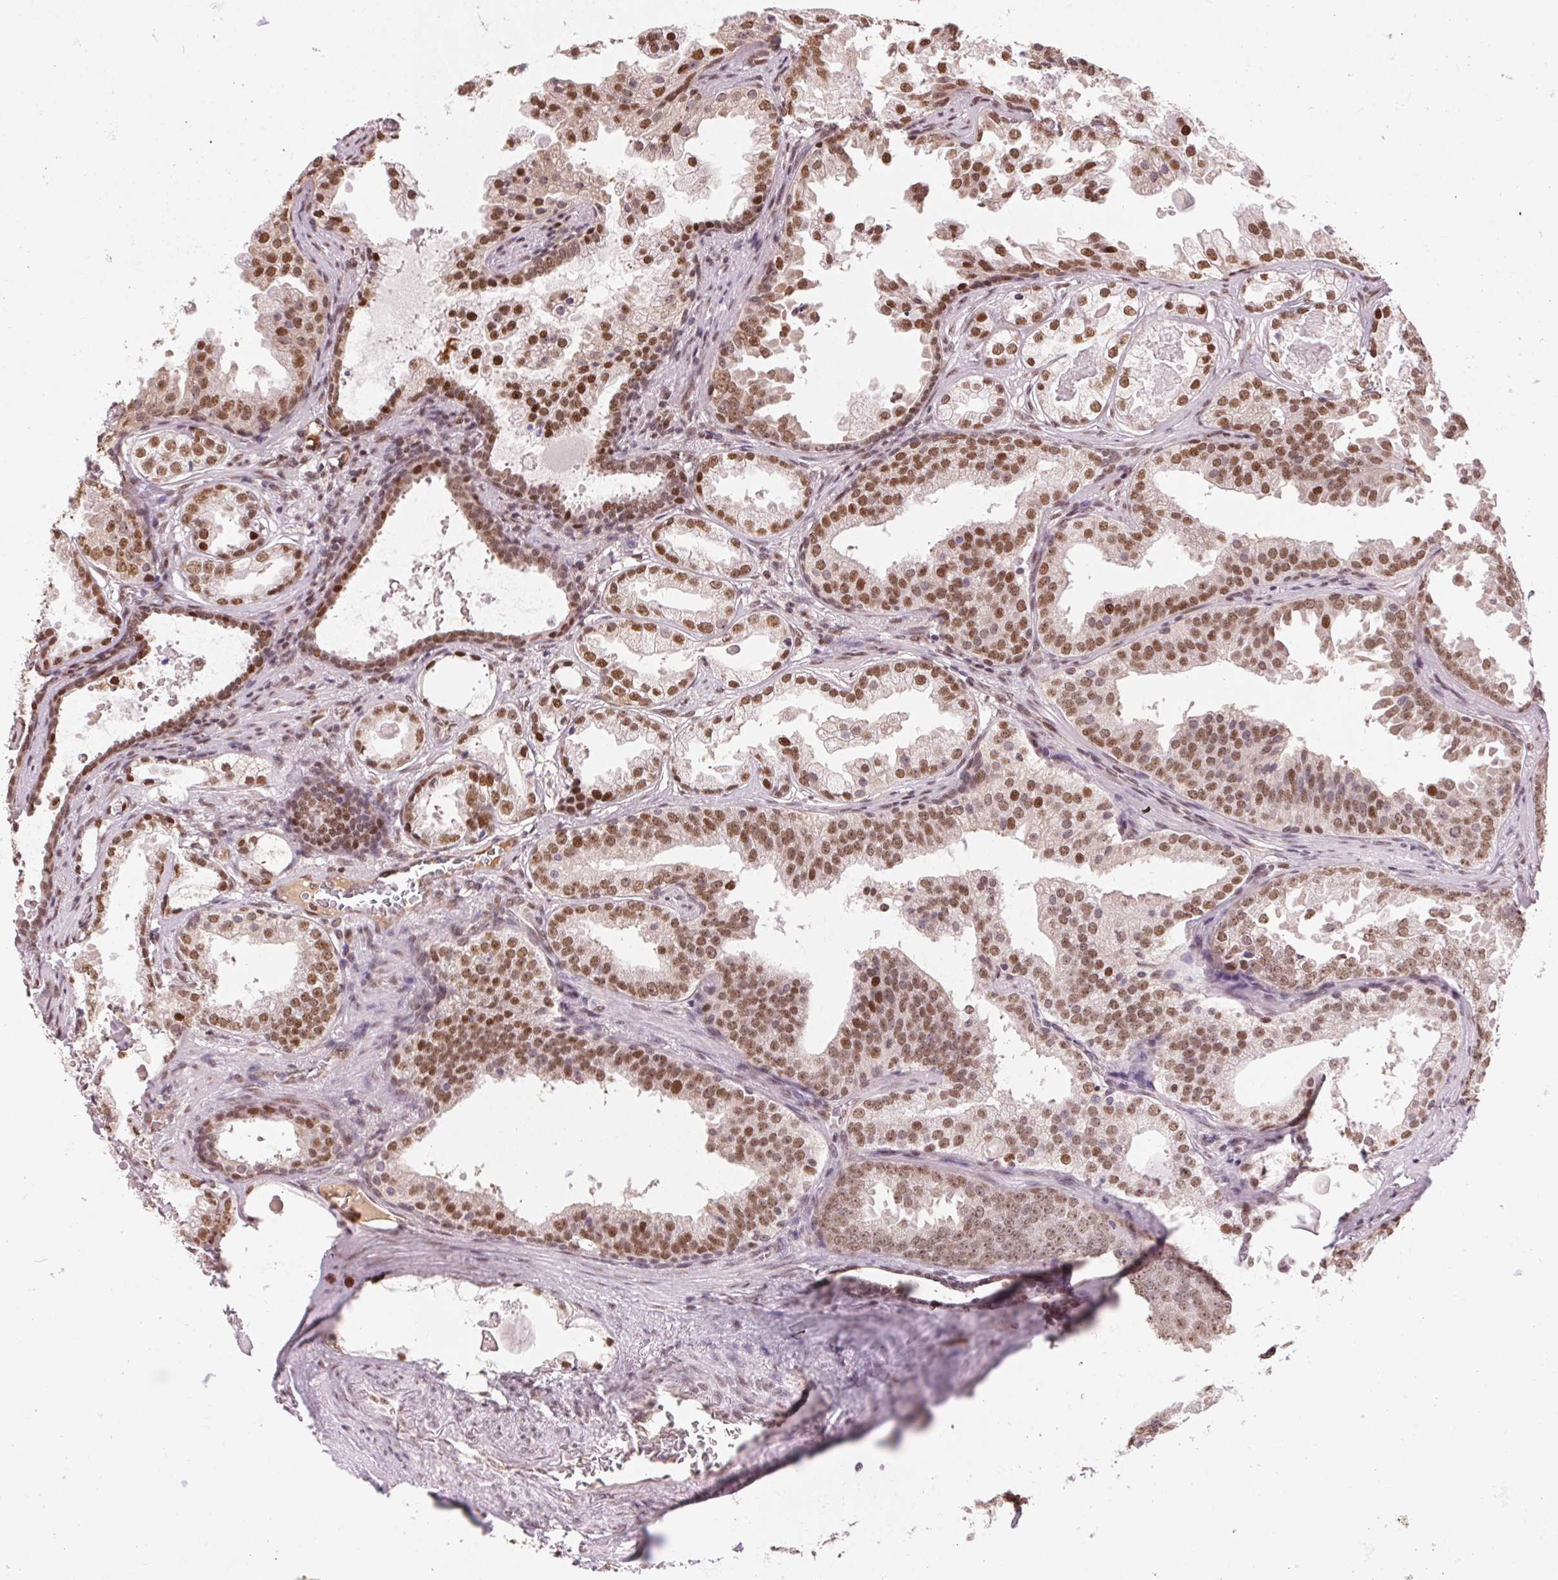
{"staining": {"intensity": "moderate", "quantity": ">75%", "location": "nuclear"}, "tissue": "prostate cancer", "cell_type": "Tumor cells", "image_type": "cancer", "snomed": [{"axis": "morphology", "description": "Adenocarcinoma, Low grade"}, {"axis": "topography", "description": "Prostate"}], "caption": "Tumor cells exhibit moderate nuclear staining in about >75% of cells in prostate cancer. The staining was performed using DAB, with brown indicating positive protein expression. Nuclei are stained blue with hematoxylin.", "gene": "RAD23A", "patient": {"sex": "male", "age": 65}}